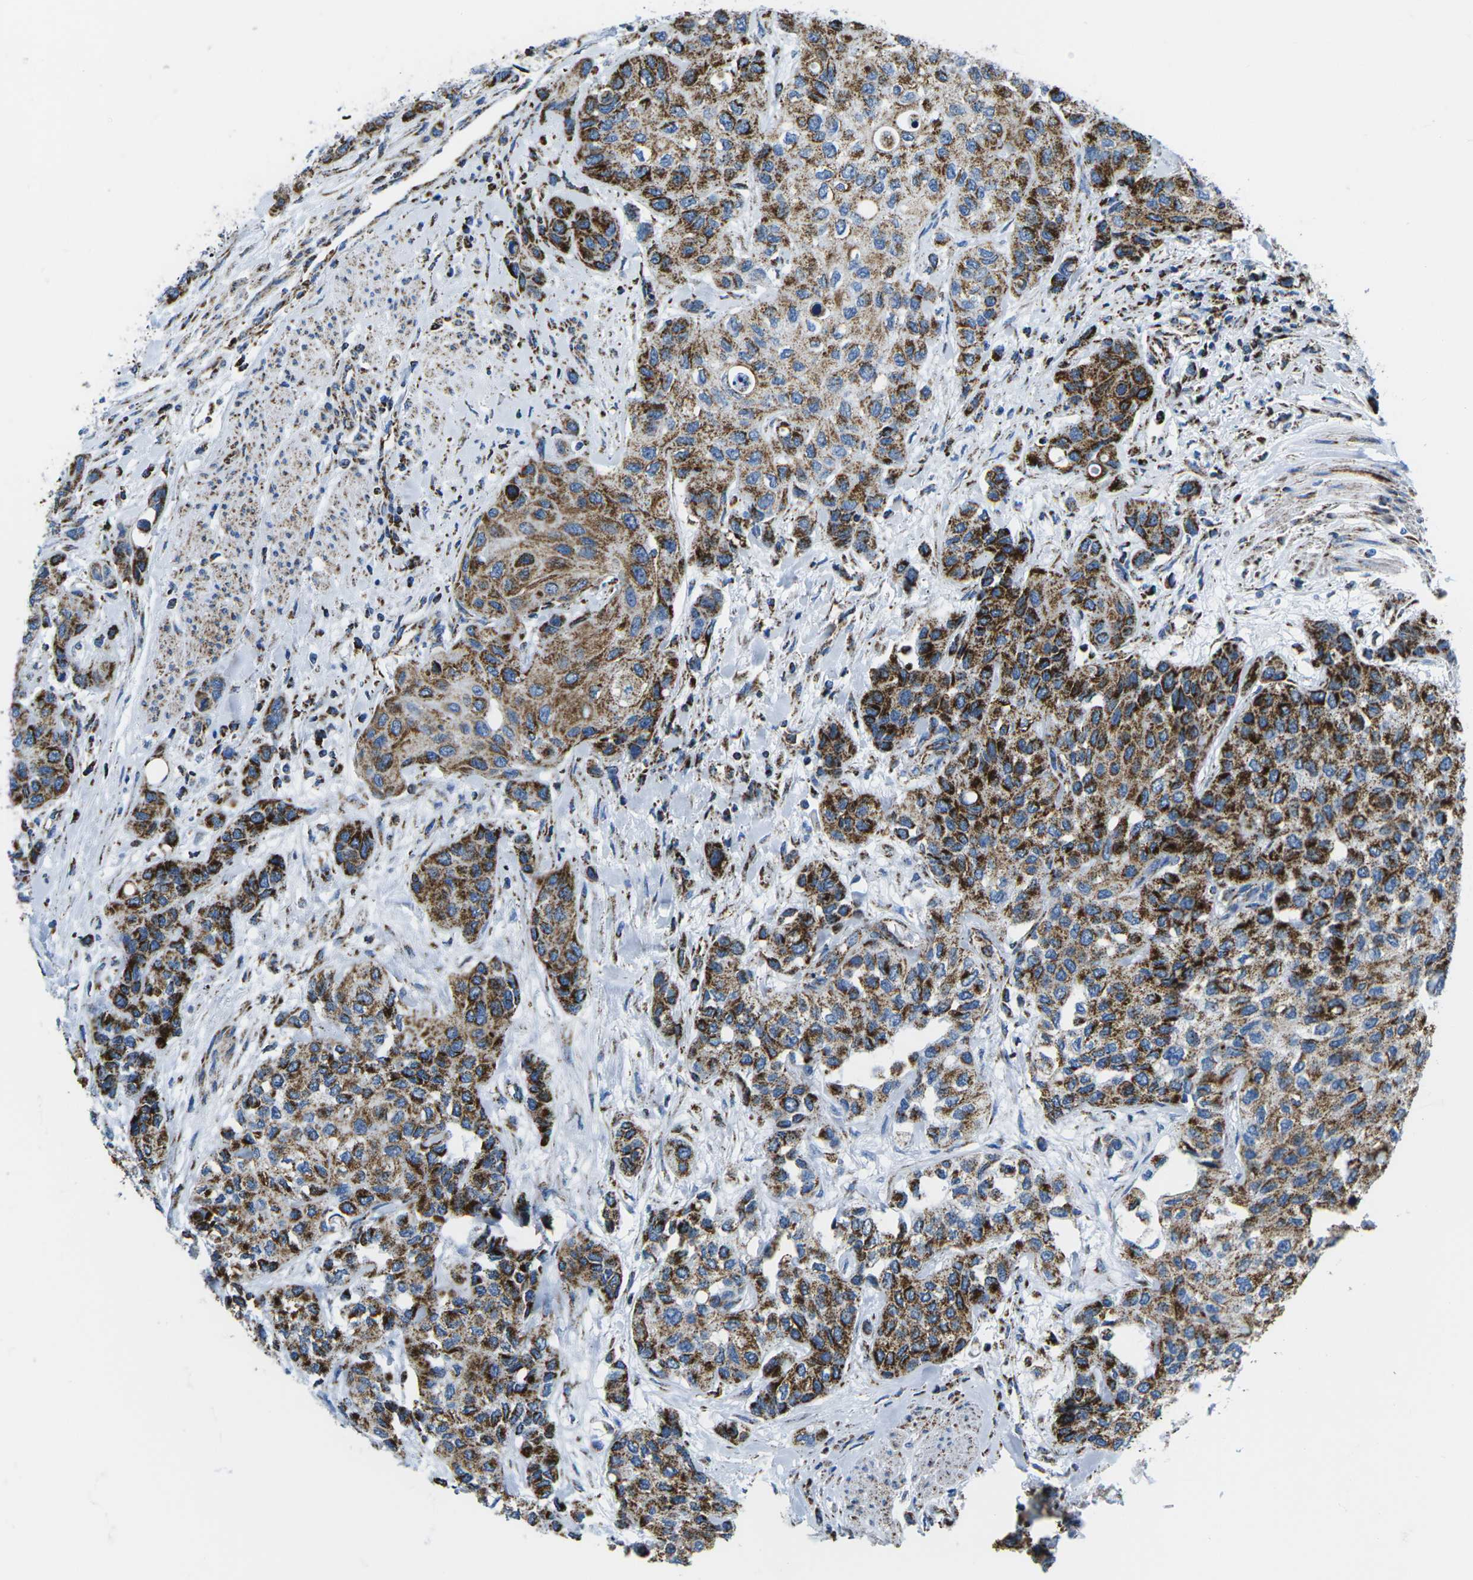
{"staining": {"intensity": "strong", "quantity": ">75%", "location": "cytoplasmic/membranous"}, "tissue": "urothelial cancer", "cell_type": "Tumor cells", "image_type": "cancer", "snomed": [{"axis": "morphology", "description": "Urothelial carcinoma, High grade"}, {"axis": "topography", "description": "Urinary bladder"}], "caption": "Protein staining of urothelial cancer tissue demonstrates strong cytoplasmic/membranous staining in about >75% of tumor cells. (DAB (3,3'-diaminobenzidine) IHC with brightfield microscopy, high magnification).", "gene": "COX6C", "patient": {"sex": "female", "age": 56}}